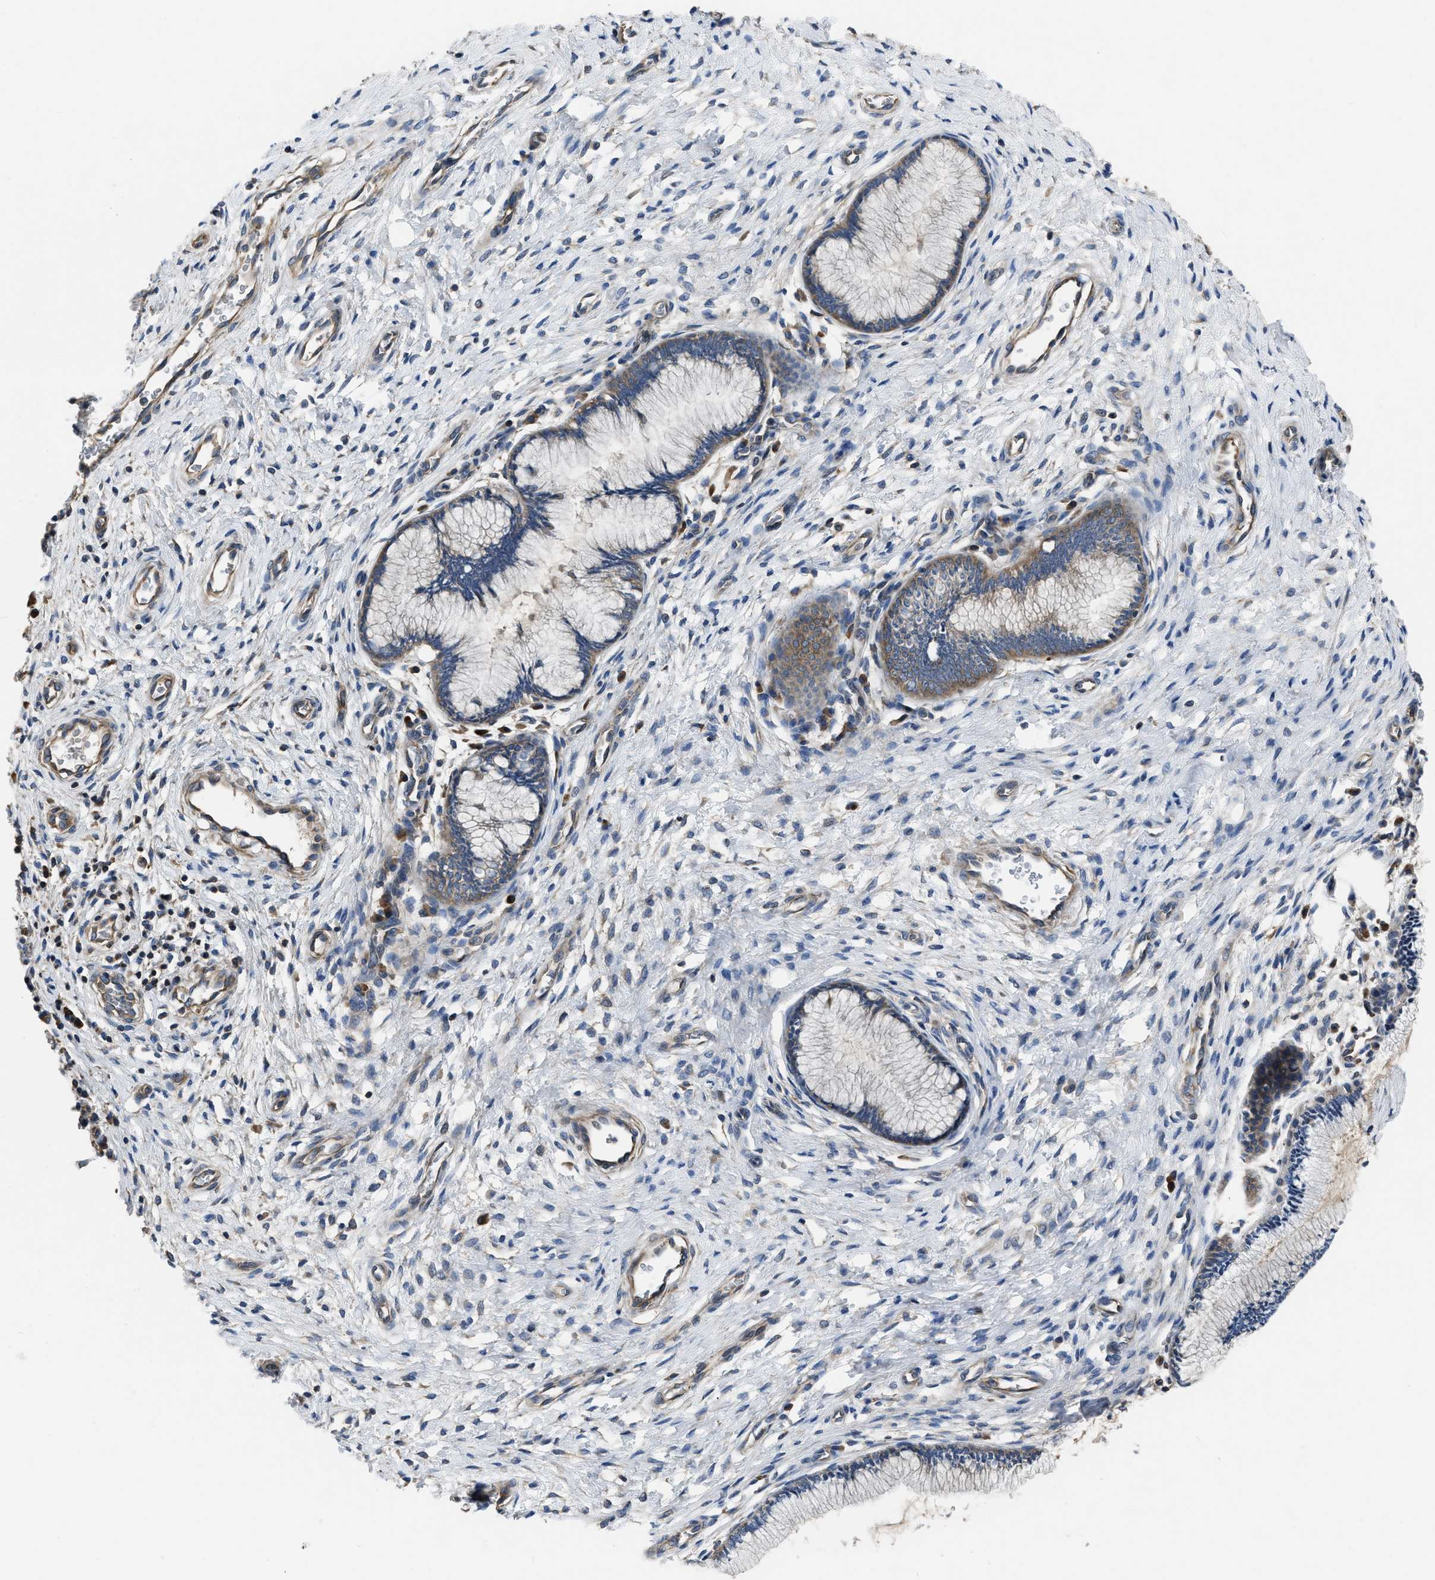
{"staining": {"intensity": "weak", "quantity": ">75%", "location": "cytoplasmic/membranous"}, "tissue": "cervix", "cell_type": "Glandular cells", "image_type": "normal", "snomed": [{"axis": "morphology", "description": "Normal tissue, NOS"}, {"axis": "topography", "description": "Cervix"}], "caption": "This image displays immunohistochemistry staining of unremarkable human cervix, with low weak cytoplasmic/membranous staining in about >75% of glandular cells.", "gene": "YARS1", "patient": {"sex": "female", "age": 55}}